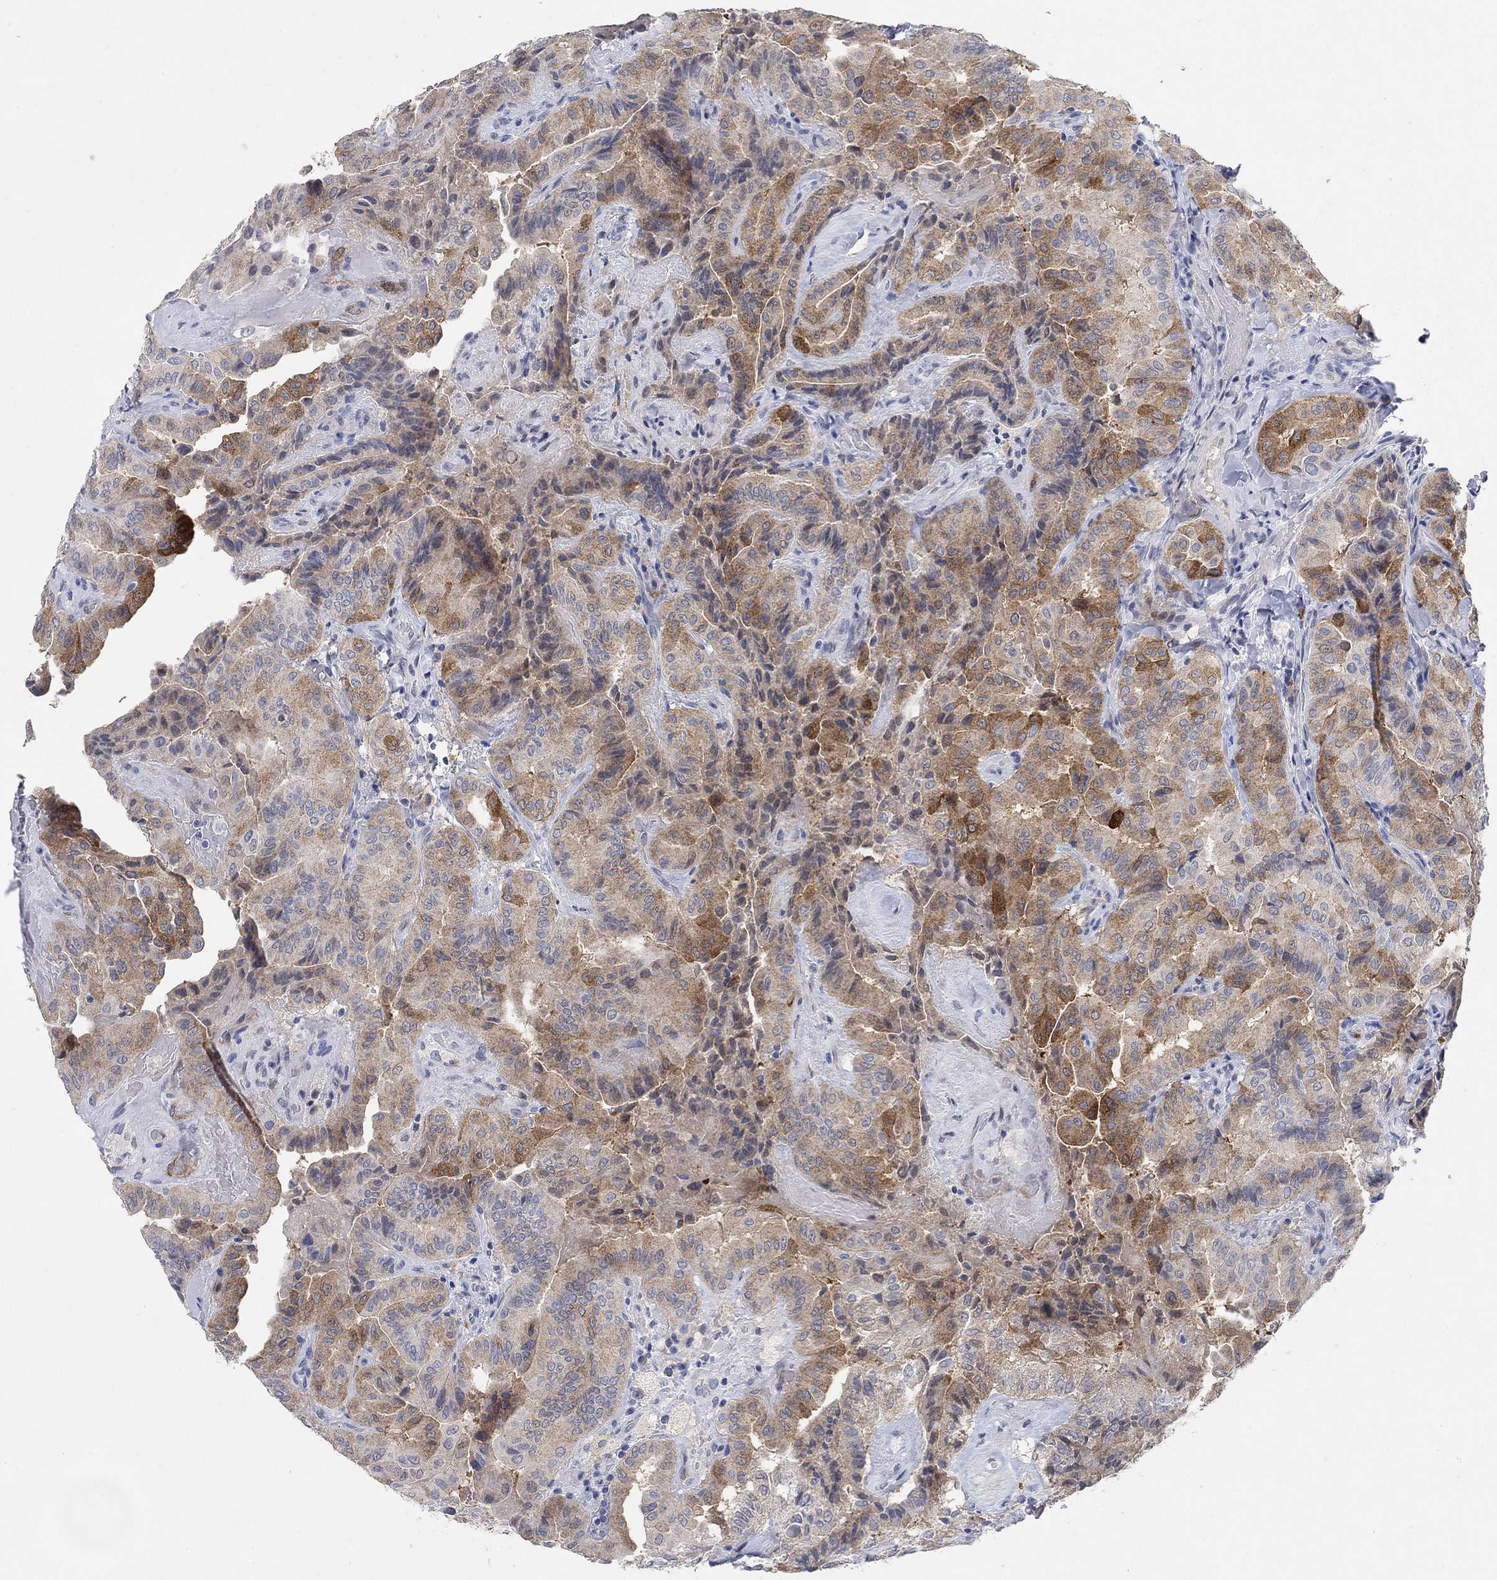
{"staining": {"intensity": "strong", "quantity": "25%-75%", "location": "cytoplasmic/membranous"}, "tissue": "thyroid cancer", "cell_type": "Tumor cells", "image_type": "cancer", "snomed": [{"axis": "morphology", "description": "Papillary adenocarcinoma, NOS"}, {"axis": "topography", "description": "Thyroid gland"}], "caption": "Tumor cells reveal strong cytoplasmic/membranous positivity in approximately 25%-75% of cells in papillary adenocarcinoma (thyroid). (DAB = brown stain, brightfield microscopy at high magnification).", "gene": "VAT1L", "patient": {"sex": "female", "age": 68}}